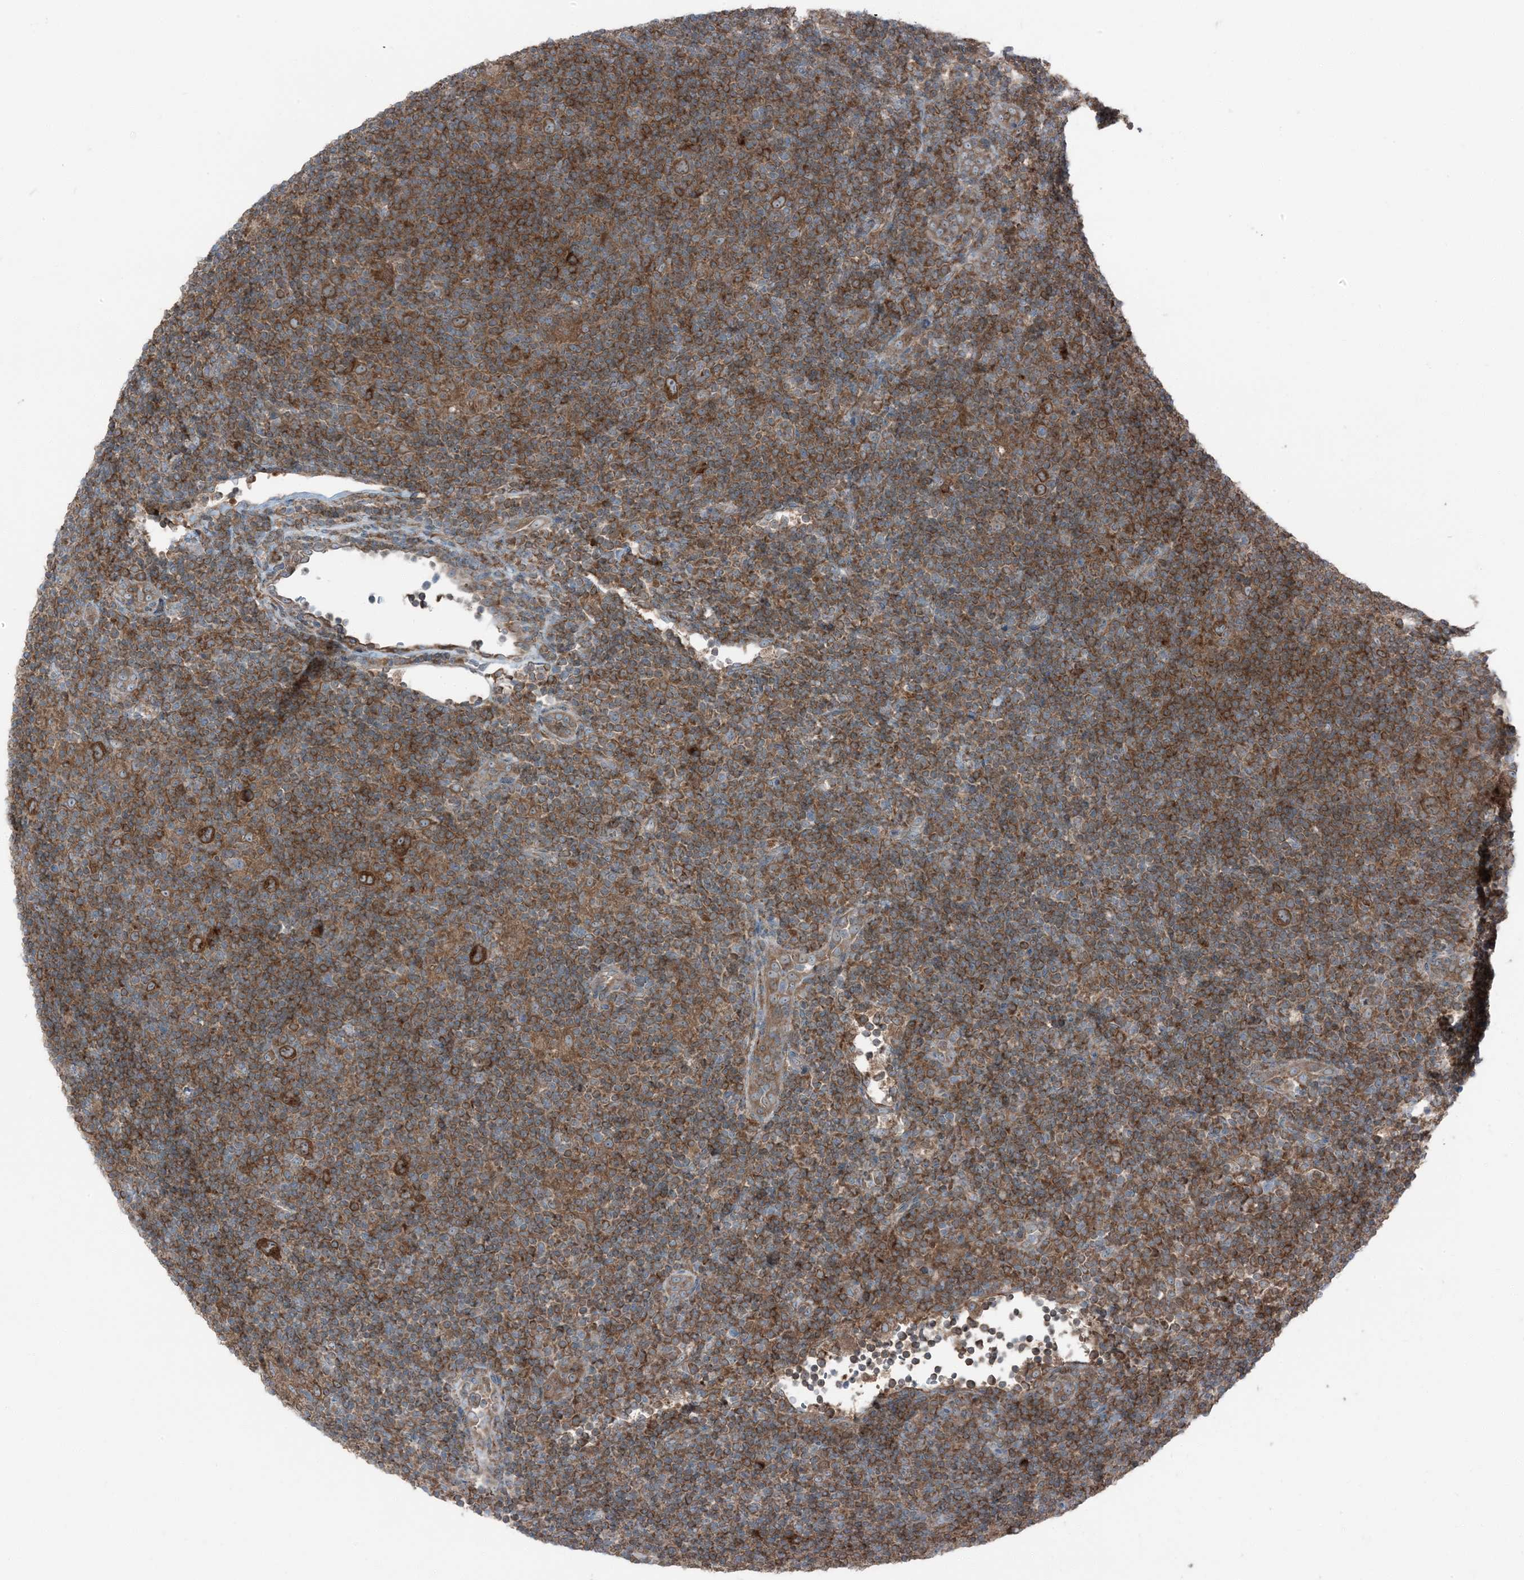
{"staining": {"intensity": "strong", "quantity": ">75%", "location": "cytoplasmic/membranous"}, "tissue": "lymphoma", "cell_type": "Tumor cells", "image_type": "cancer", "snomed": [{"axis": "morphology", "description": "Hodgkin's disease, NOS"}, {"axis": "topography", "description": "Lymph node"}], "caption": "A high-resolution image shows immunohistochemistry (IHC) staining of Hodgkin's disease, which reveals strong cytoplasmic/membranous expression in about >75% of tumor cells.", "gene": "RAB3GAP1", "patient": {"sex": "female", "age": 57}}